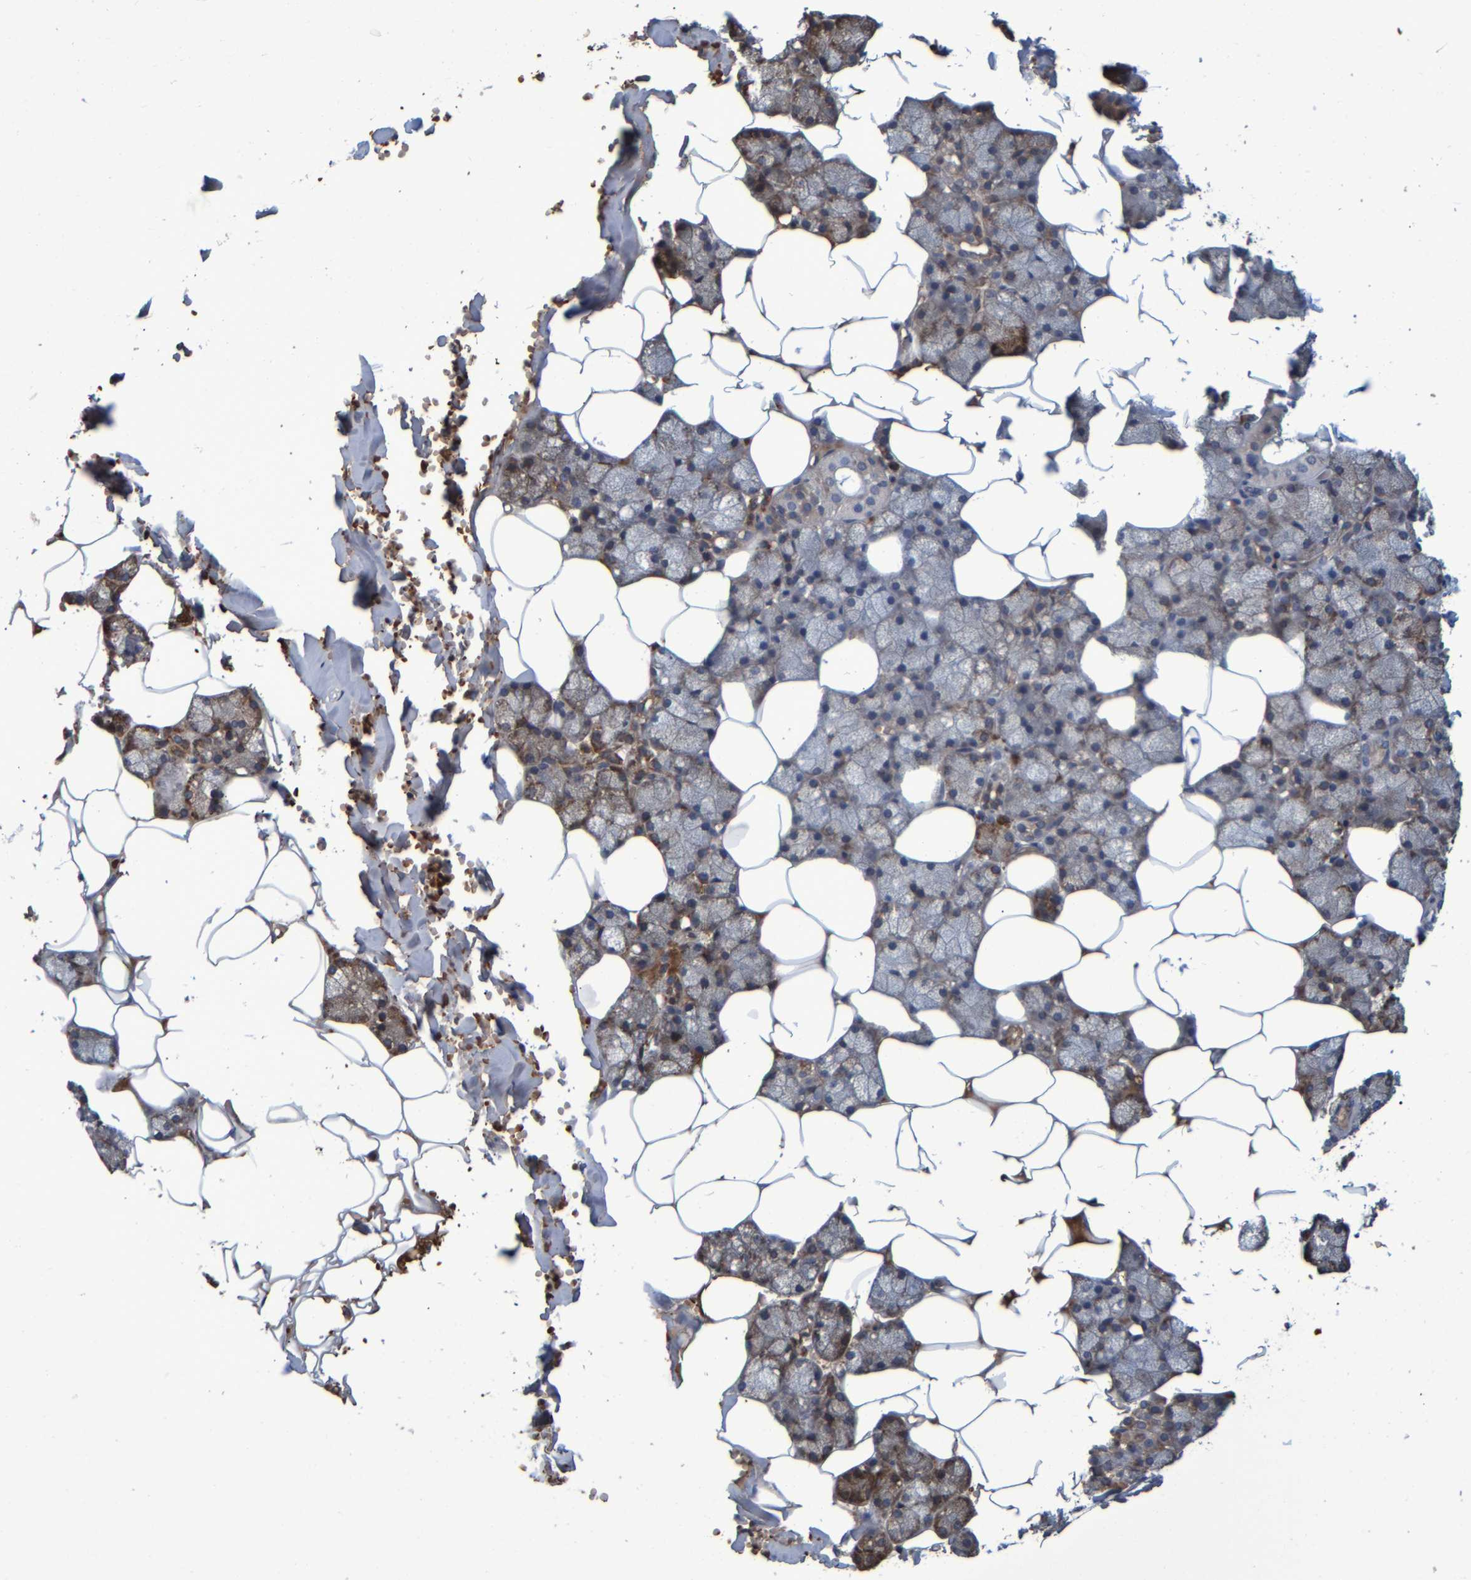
{"staining": {"intensity": "moderate", "quantity": "25%-75%", "location": "cytoplasmic/membranous"}, "tissue": "salivary gland", "cell_type": "Glandular cells", "image_type": "normal", "snomed": [{"axis": "morphology", "description": "Normal tissue, NOS"}, {"axis": "topography", "description": "Salivary gland"}], "caption": "An image showing moderate cytoplasmic/membranous positivity in about 25%-75% of glandular cells in unremarkable salivary gland, as visualized by brown immunohistochemical staining.", "gene": "SPAG5", "patient": {"sex": "male", "age": 62}}